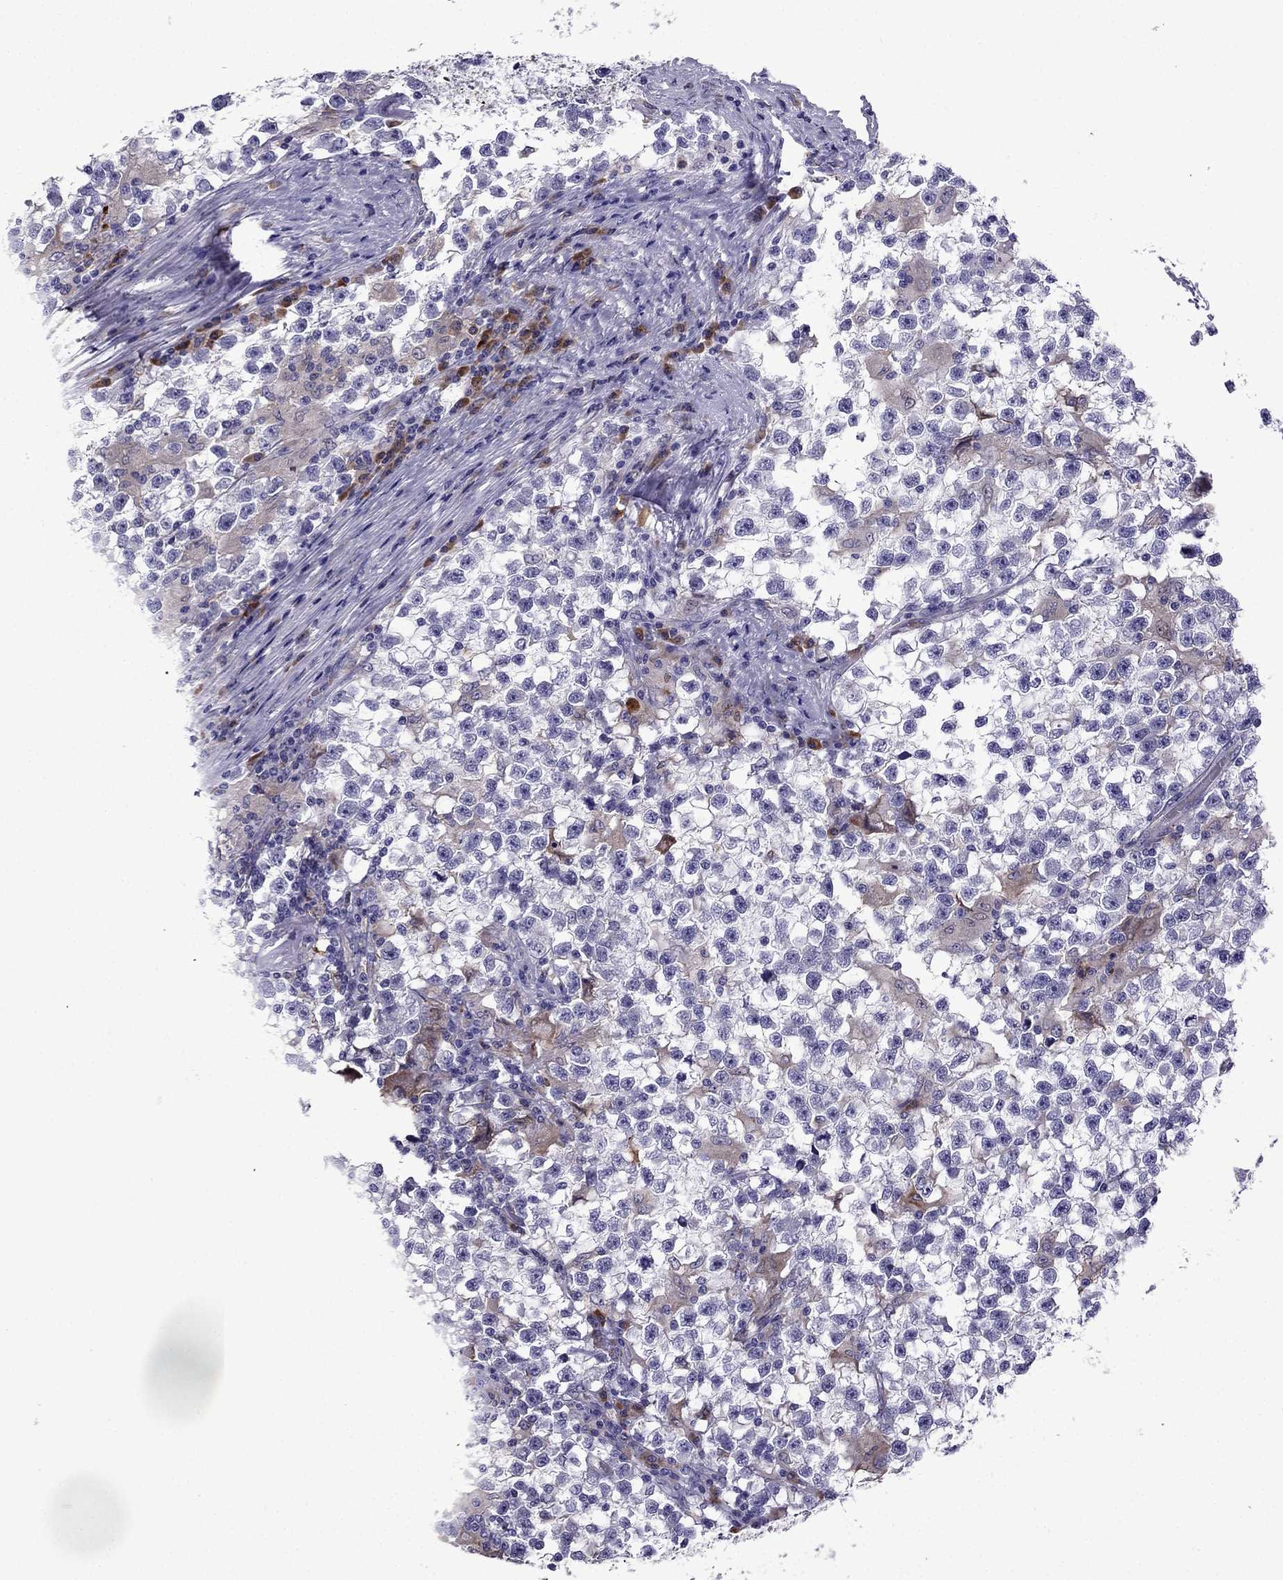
{"staining": {"intensity": "negative", "quantity": "none", "location": "none"}, "tissue": "testis cancer", "cell_type": "Tumor cells", "image_type": "cancer", "snomed": [{"axis": "morphology", "description": "Seminoma, NOS"}, {"axis": "topography", "description": "Testis"}], "caption": "Immunohistochemistry of human testis seminoma reveals no staining in tumor cells. (IHC, brightfield microscopy, high magnification).", "gene": "TSSK4", "patient": {"sex": "male", "age": 31}}